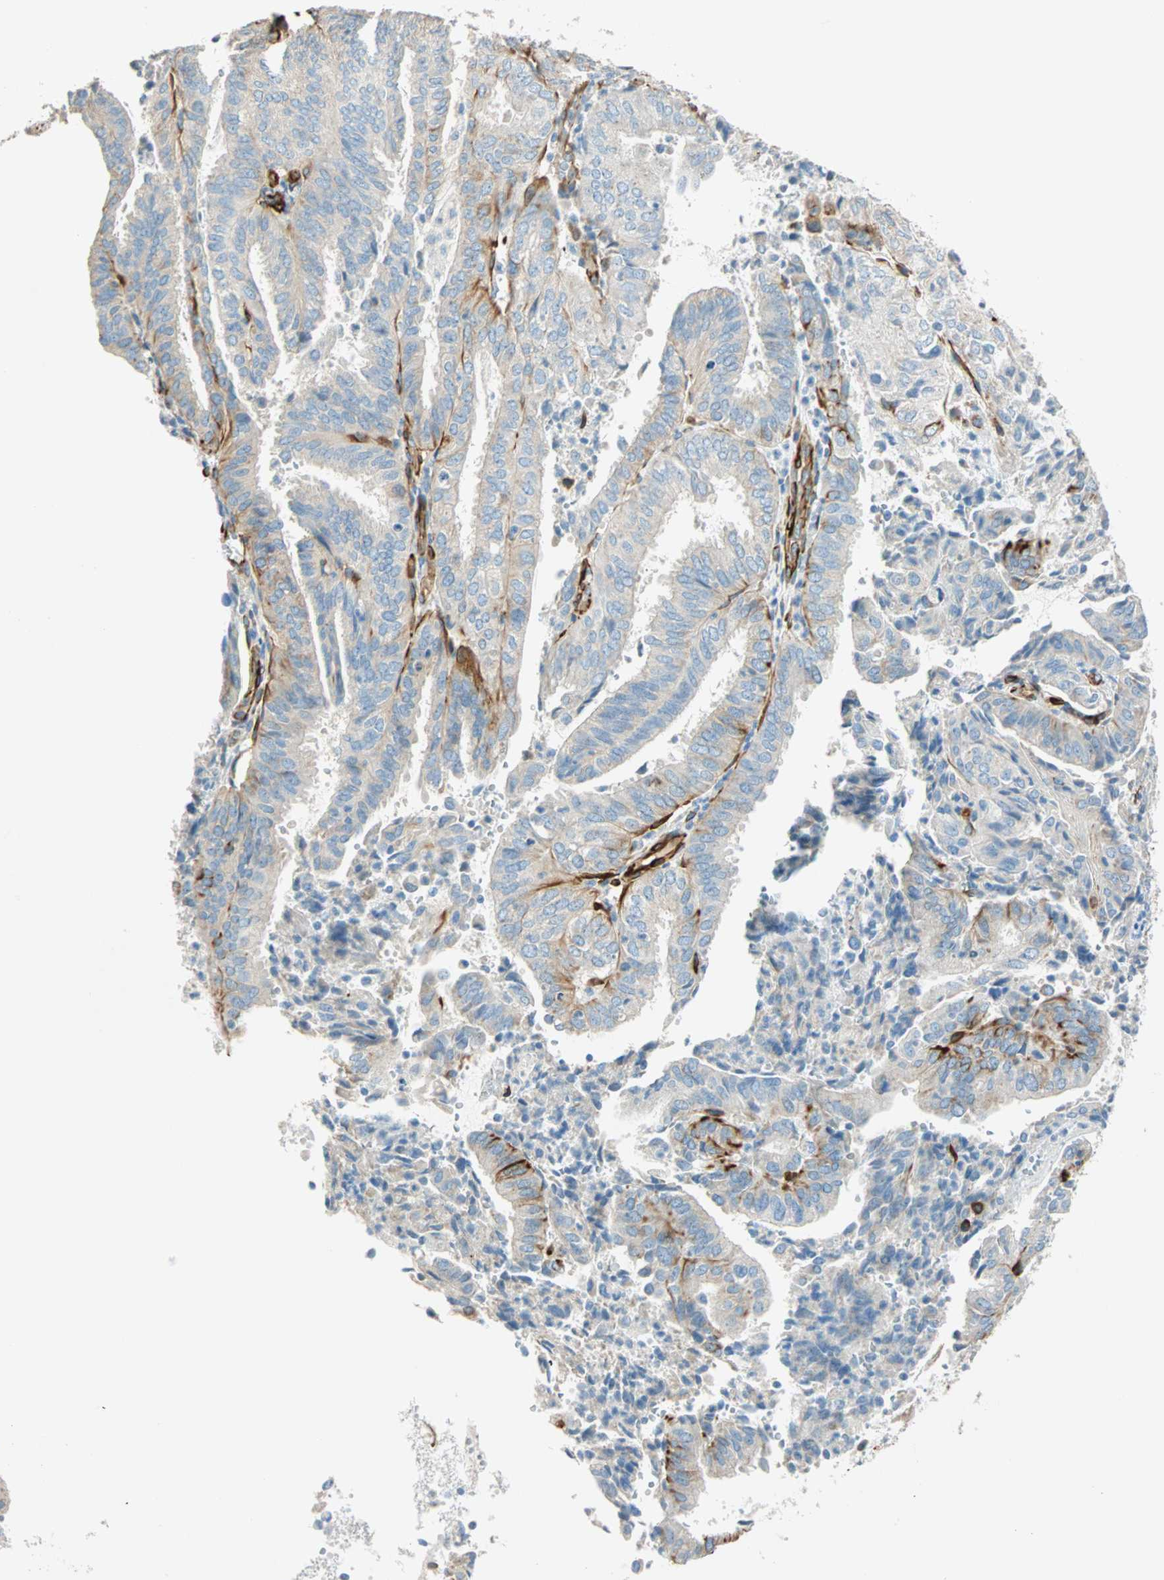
{"staining": {"intensity": "weak", "quantity": "25%-75%", "location": "cytoplasmic/membranous"}, "tissue": "endometrial cancer", "cell_type": "Tumor cells", "image_type": "cancer", "snomed": [{"axis": "morphology", "description": "Adenocarcinoma, NOS"}, {"axis": "topography", "description": "Uterus"}], "caption": "Immunohistochemistry (IHC) photomicrograph of endometrial cancer stained for a protein (brown), which displays low levels of weak cytoplasmic/membranous staining in about 25%-75% of tumor cells.", "gene": "NES", "patient": {"sex": "female", "age": 60}}